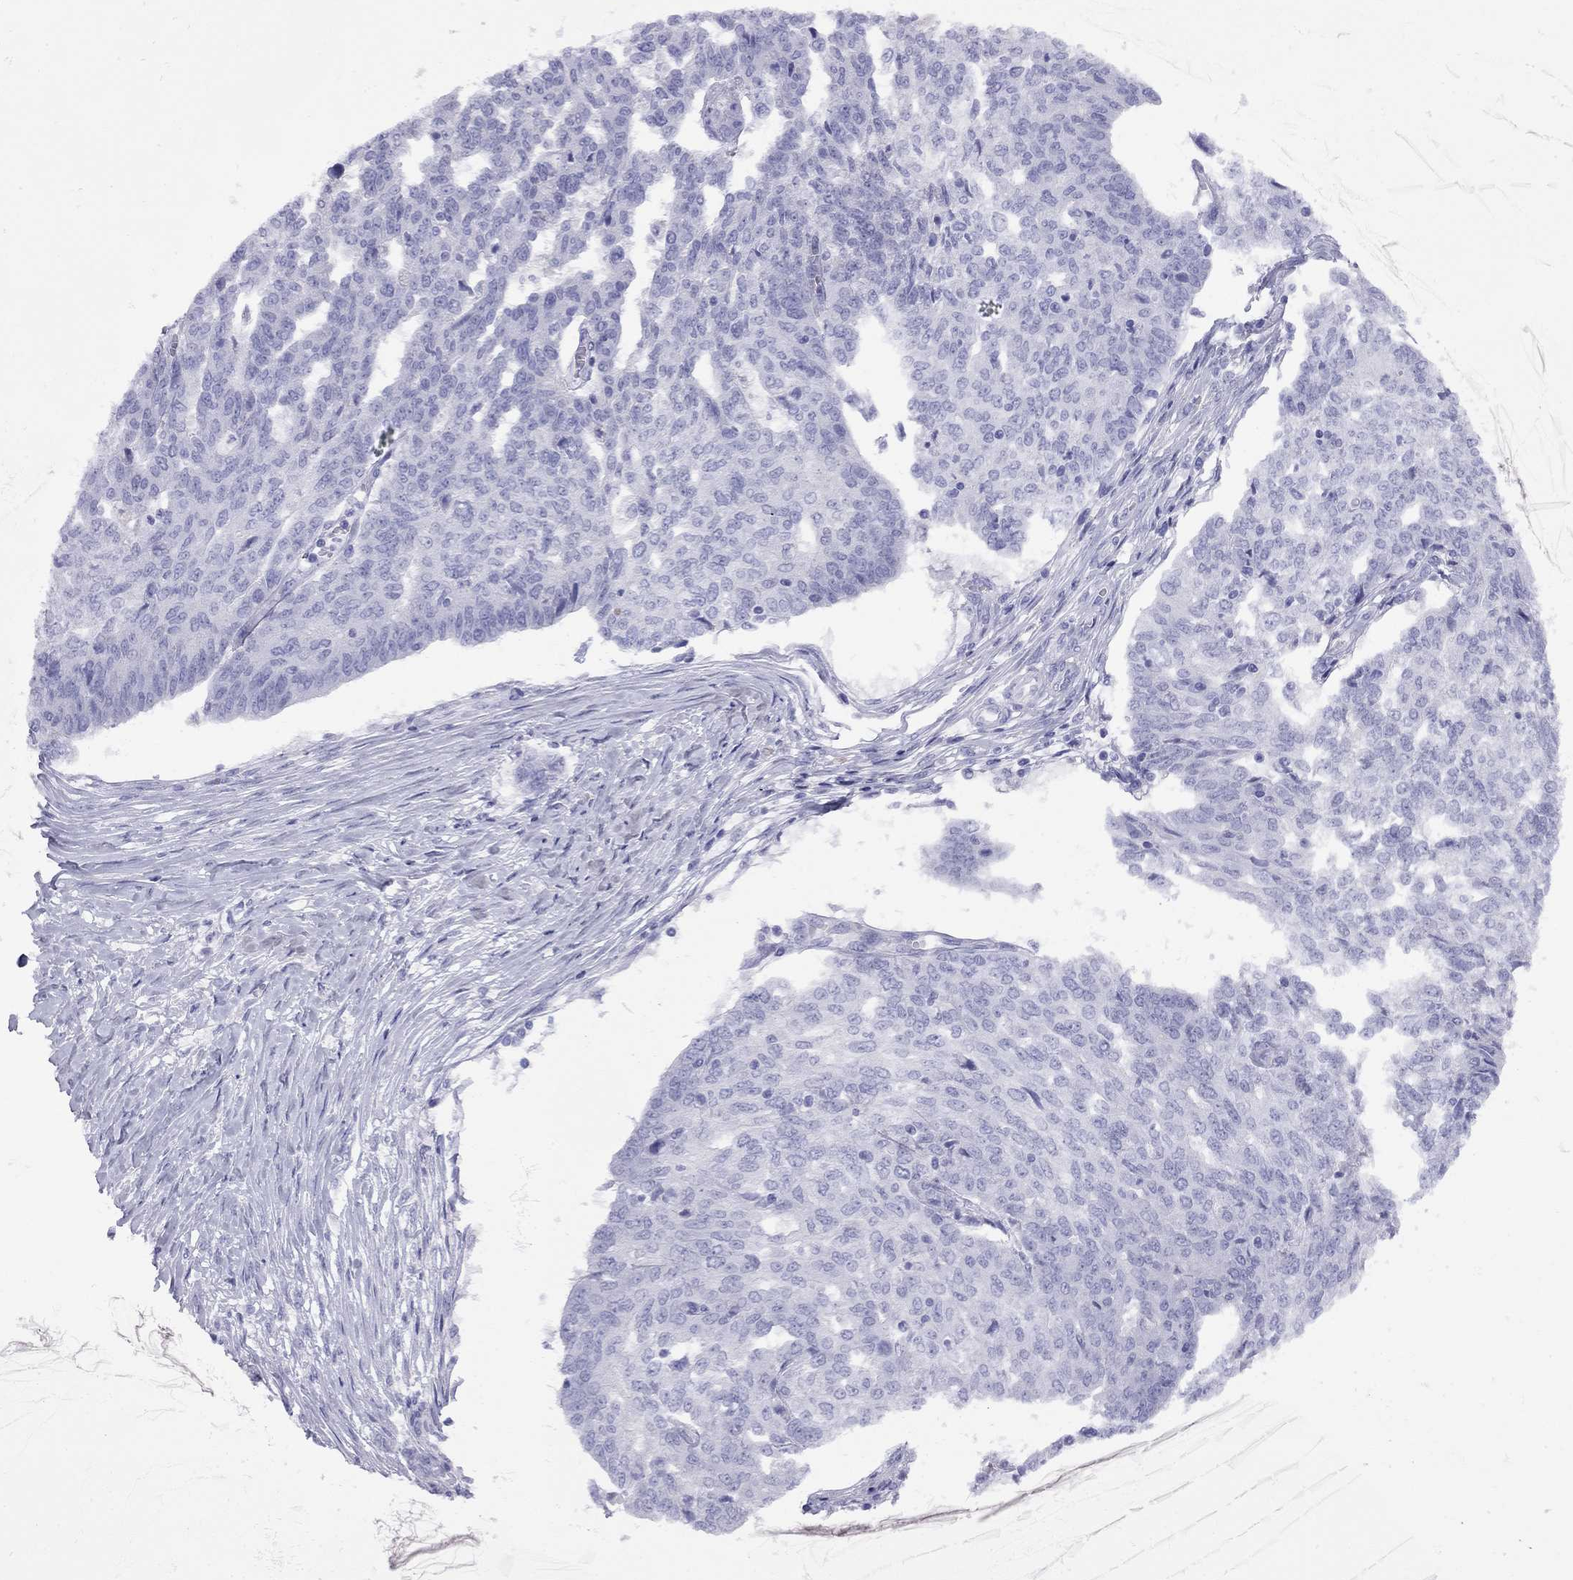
{"staining": {"intensity": "negative", "quantity": "none", "location": "none"}, "tissue": "ovarian cancer", "cell_type": "Tumor cells", "image_type": "cancer", "snomed": [{"axis": "morphology", "description": "Cystadenocarcinoma, serous, NOS"}, {"axis": "topography", "description": "Ovary"}], "caption": "DAB immunohistochemical staining of human ovarian cancer exhibits no significant expression in tumor cells. Nuclei are stained in blue.", "gene": "GRIA2", "patient": {"sex": "female", "age": 67}}